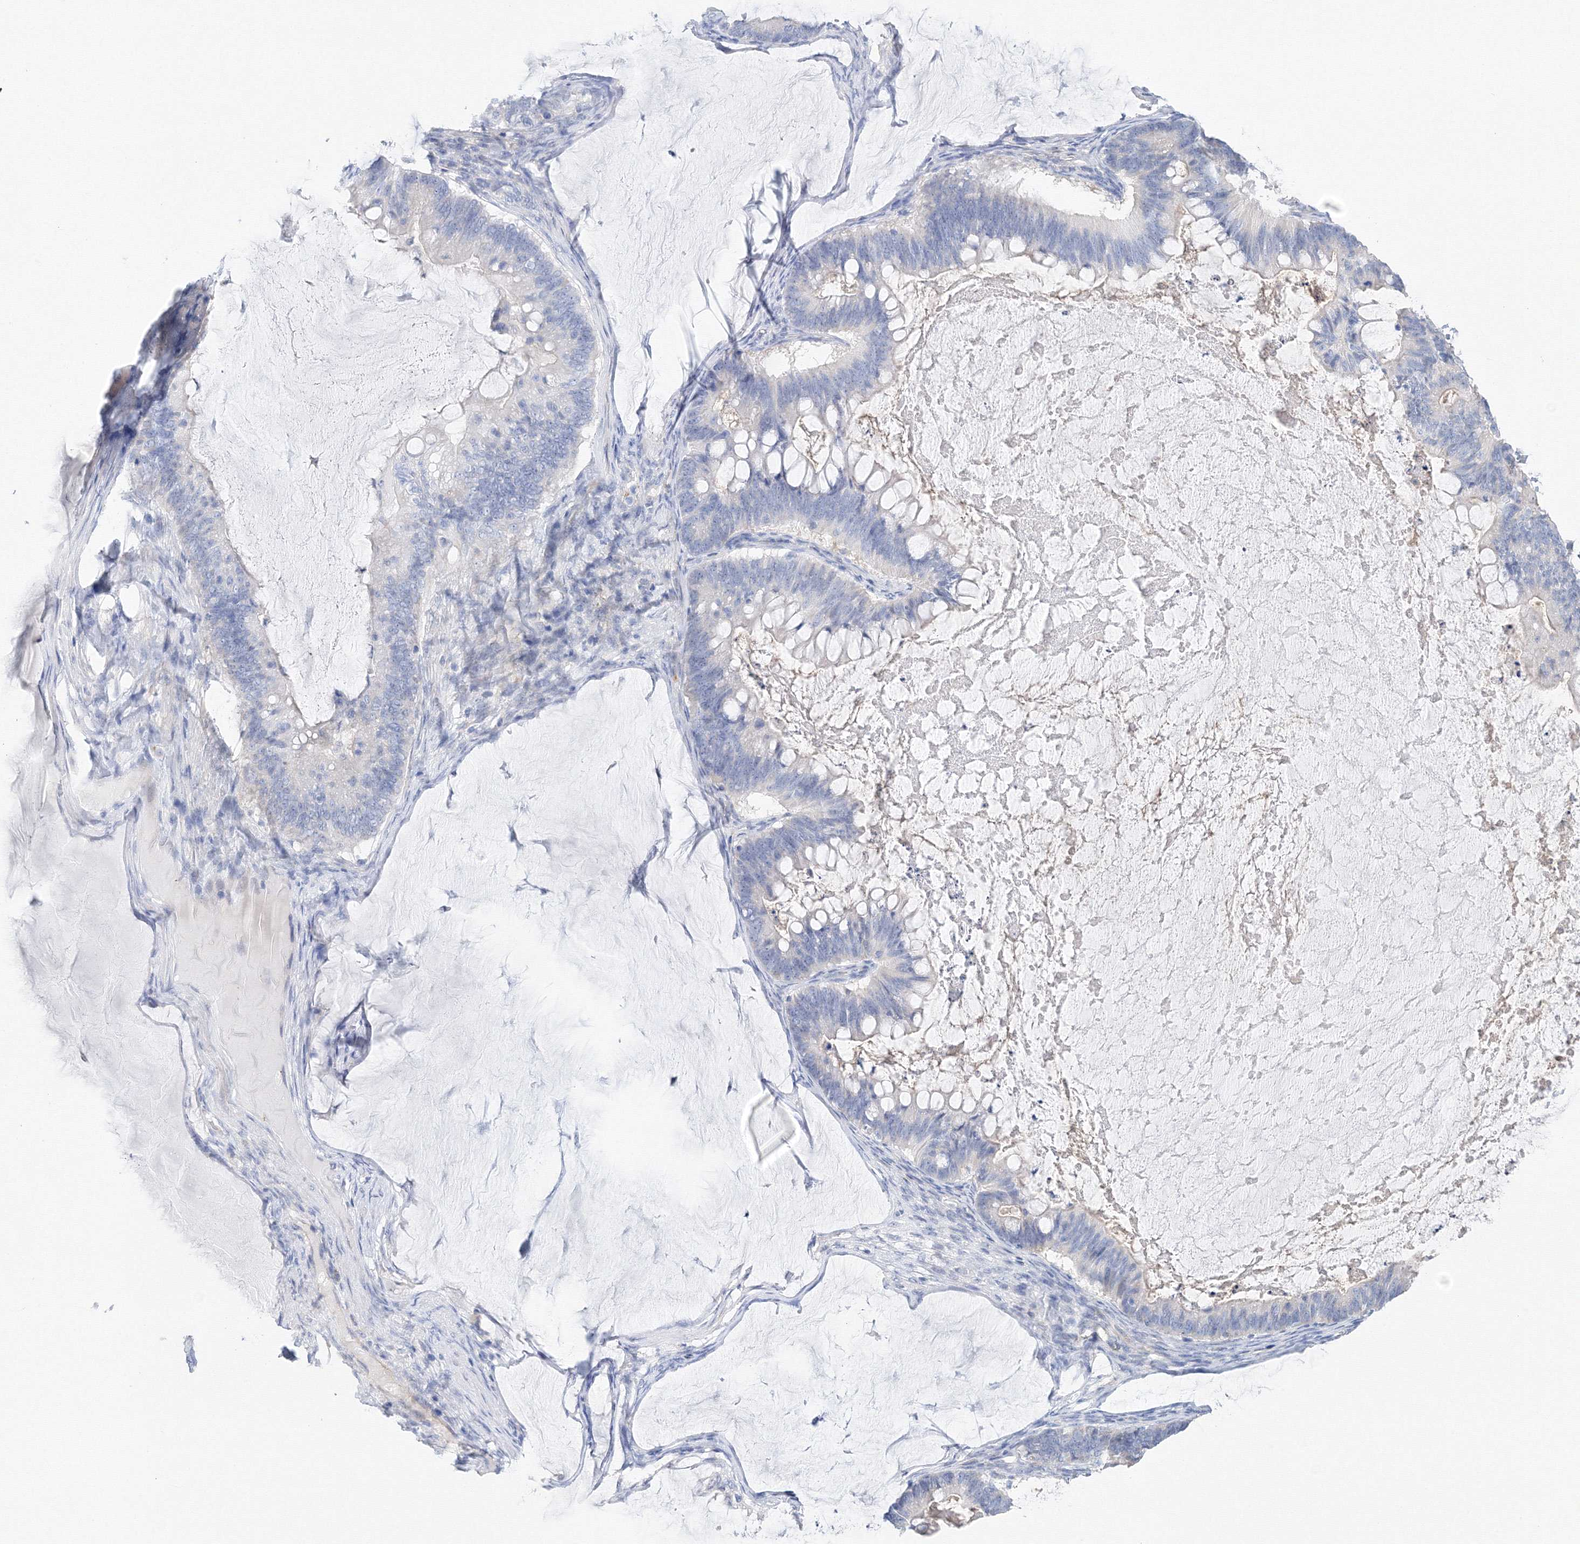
{"staining": {"intensity": "negative", "quantity": "none", "location": "none"}, "tissue": "ovarian cancer", "cell_type": "Tumor cells", "image_type": "cancer", "snomed": [{"axis": "morphology", "description": "Cystadenocarcinoma, mucinous, NOS"}, {"axis": "topography", "description": "Ovary"}], "caption": "Micrograph shows no protein staining in tumor cells of ovarian cancer (mucinous cystadenocarcinoma) tissue.", "gene": "TAMM41", "patient": {"sex": "female", "age": 61}}